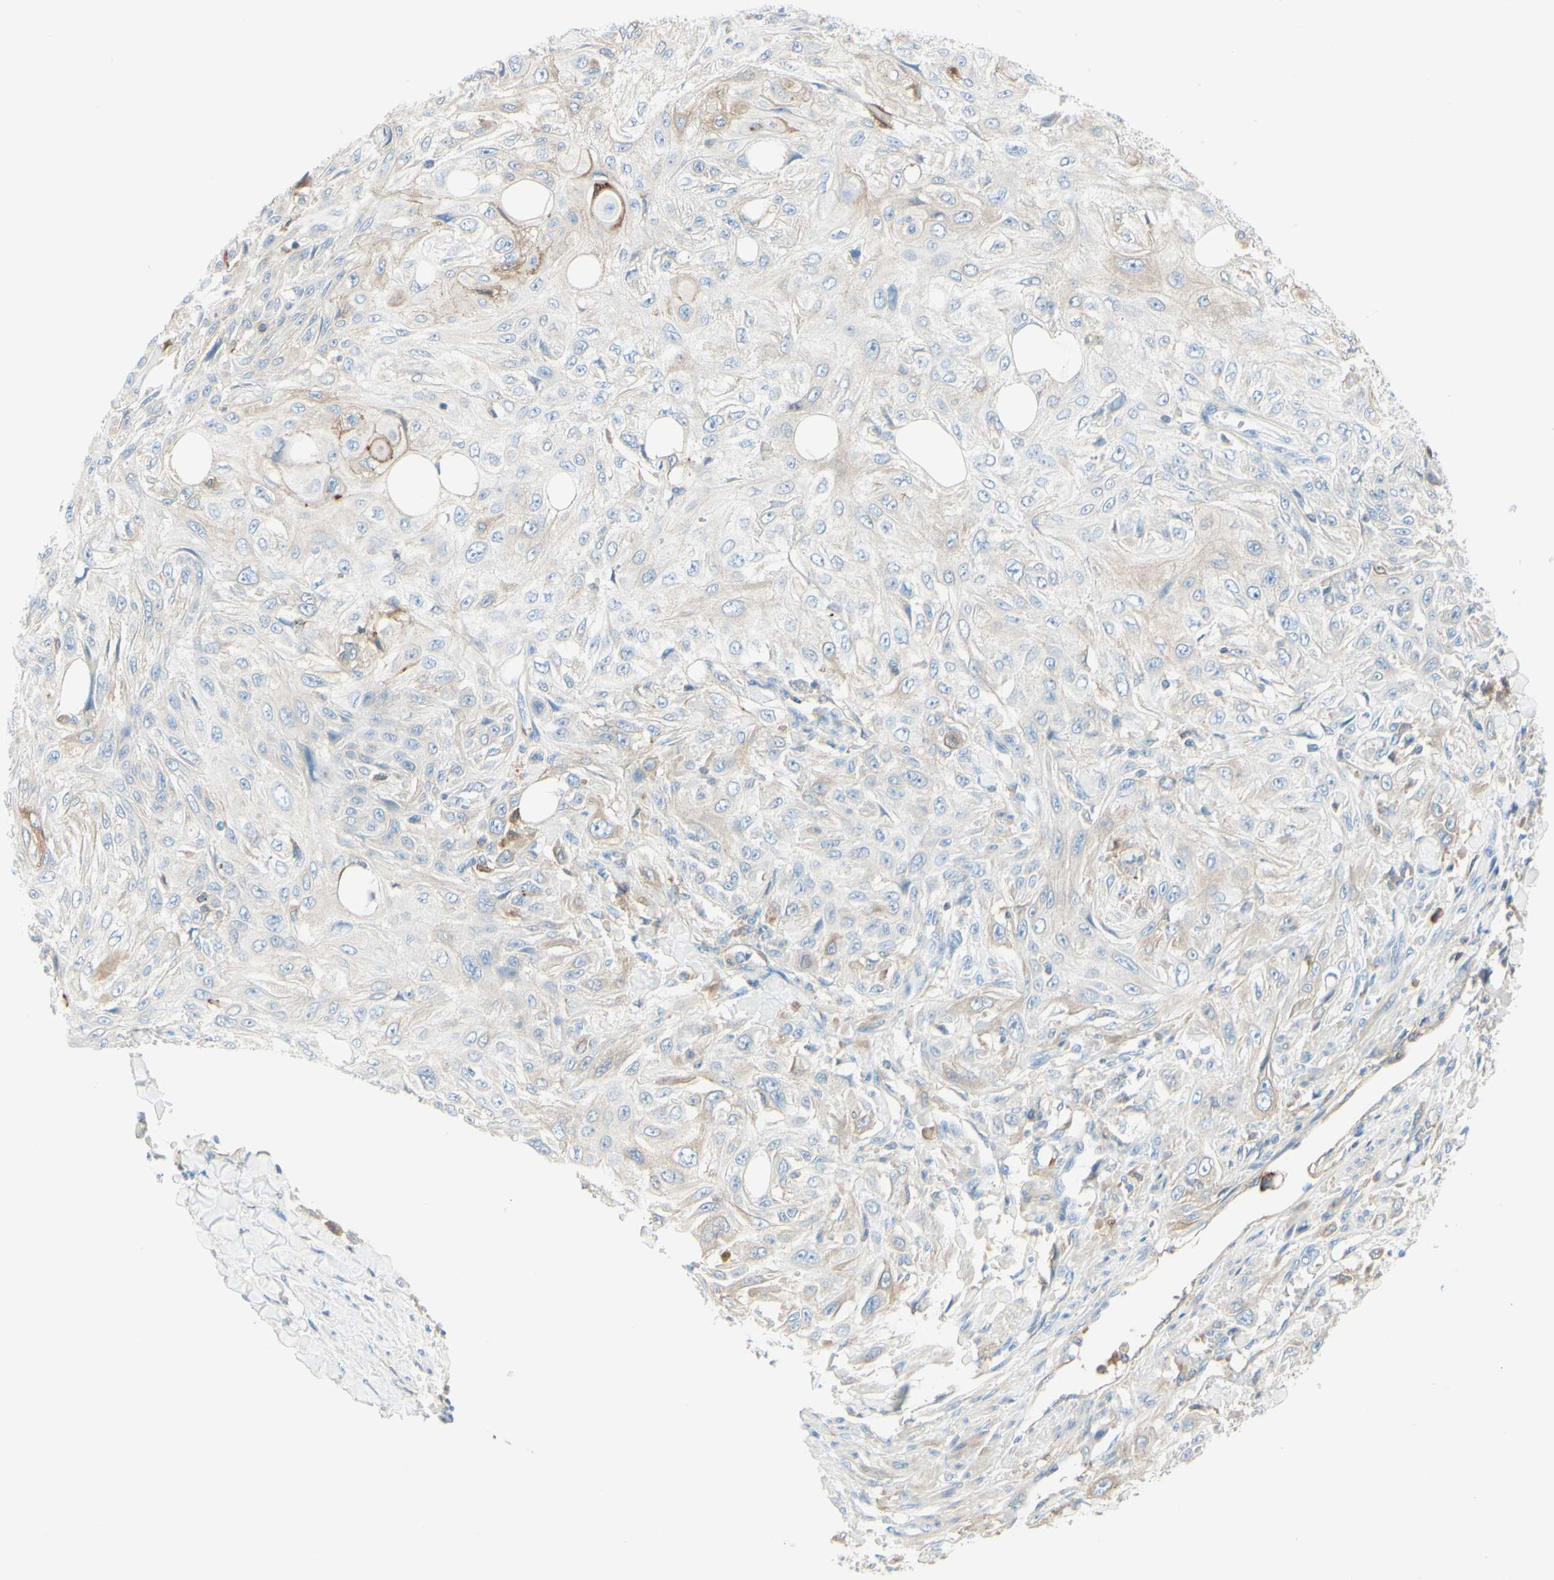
{"staining": {"intensity": "moderate", "quantity": "<25%", "location": "cytoplasmic/membranous"}, "tissue": "skin cancer", "cell_type": "Tumor cells", "image_type": "cancer", "snomed": [{"axis": "morphology", "description": "Squamous cell carcinoma, NOS"}, {"axis": "topography", "description": "Skin"}], "caption": "Brown immunohistochemical staining in human skin cancer (squamous cell carcinoma) shows moderate cytoplasmic/membranous staining in approximately <25% of tumor cells.", "gene": "ALCAM", "patient": {"sex": "male", "age": 75}}